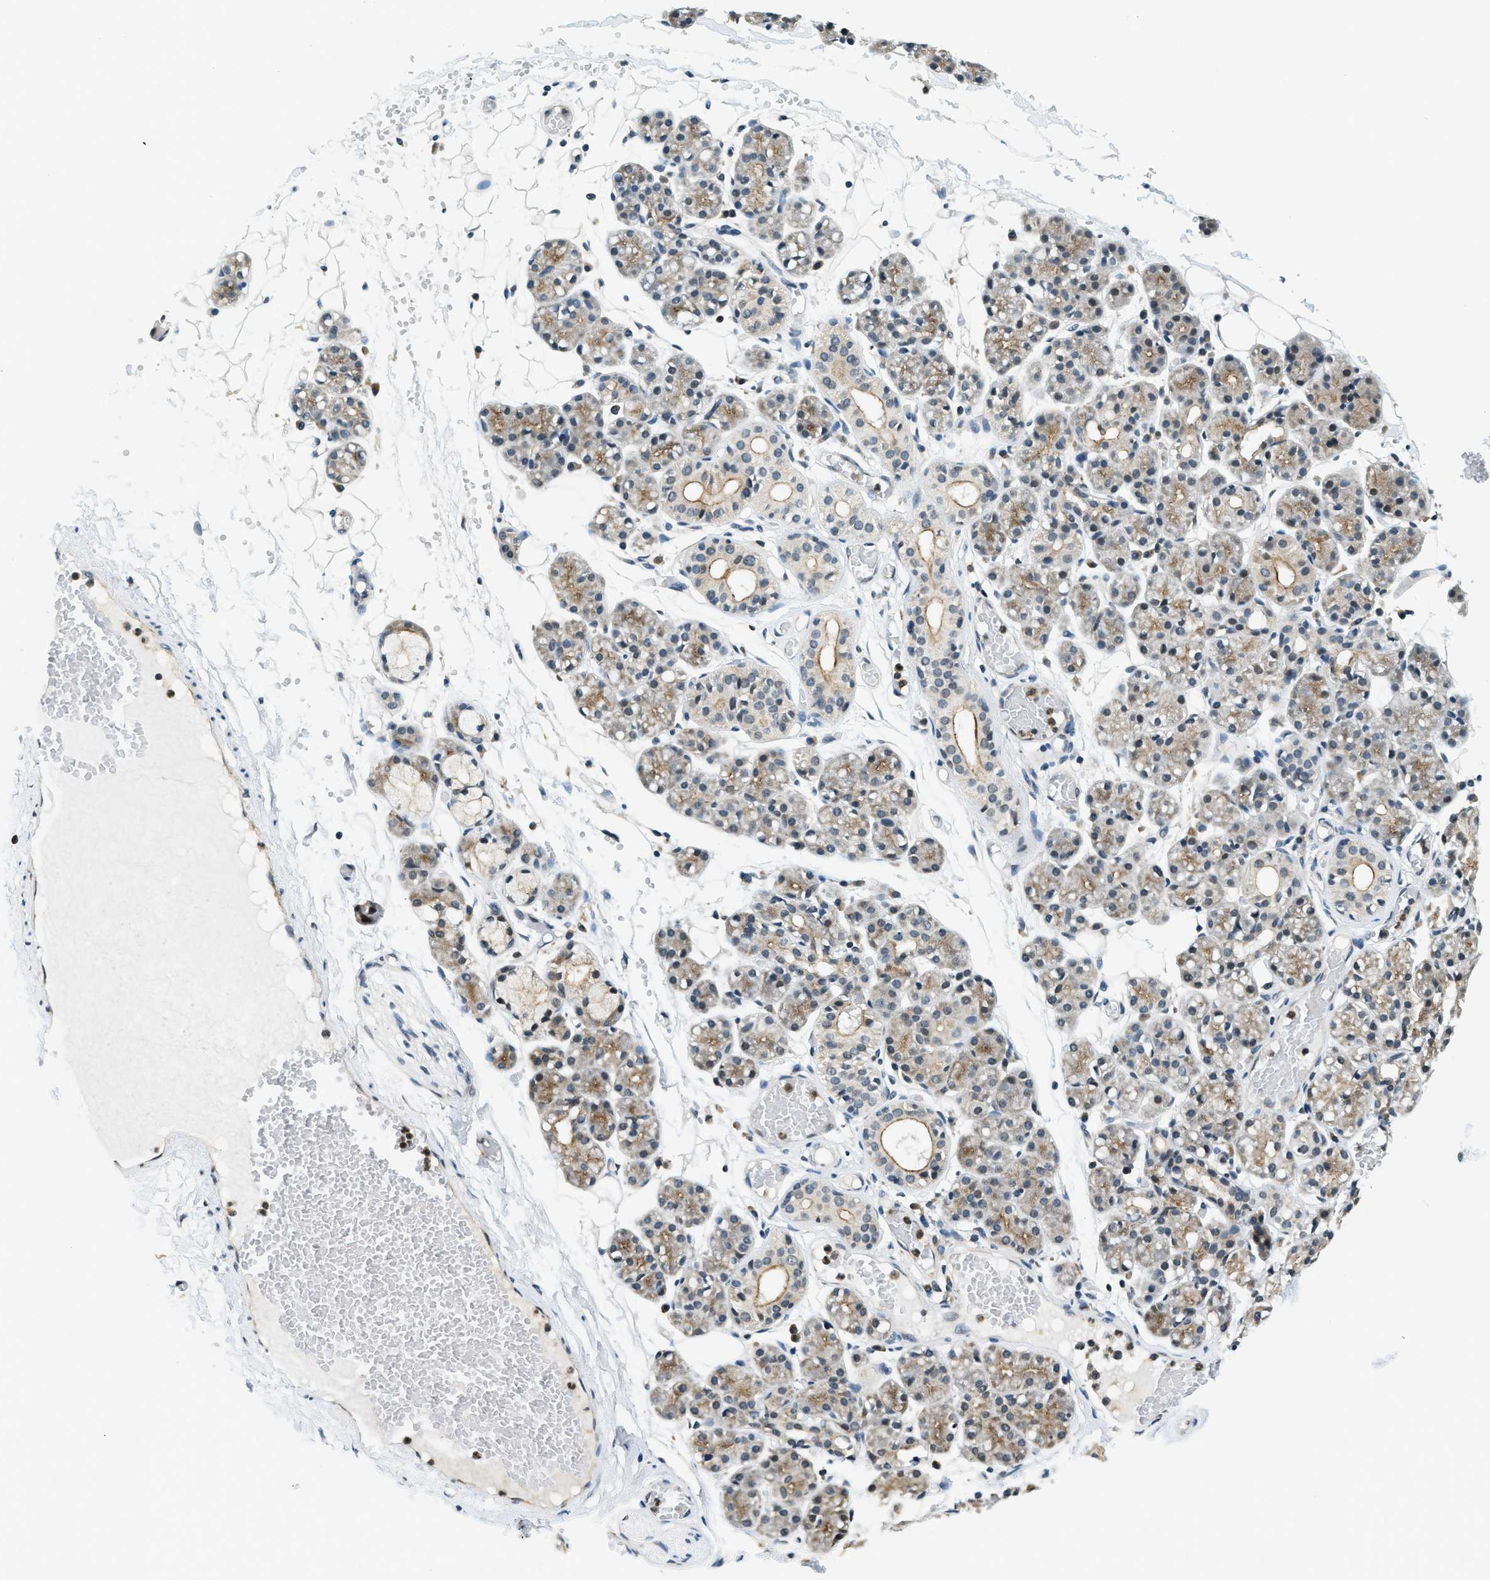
{"staining": {"intensity": "moderate", "quantity": "25%-75%", "location": "cytoplasmic/membranous"}, "tissue": "salivary gland", "cell_type": "Glandular cells", "image_type": "normal", "snomed": [{"axis": "morphology", "description": "Normal tissue, NOS"}, {"axis": "topography", "description": "Salivary gland"}], "caption": "Immunohistochemistry image of normal salivary gland: salivary gland stained using immunohistochemistry (IHC) displays medium levels of moderate protein expression localized specifically in the cytoplasmic/membranous of glandular cells, appearing as a cytoplasmic/membranous brown color.", "gene": "RAB11FIP1", "patient": {"sex": "male", "age": 63}}